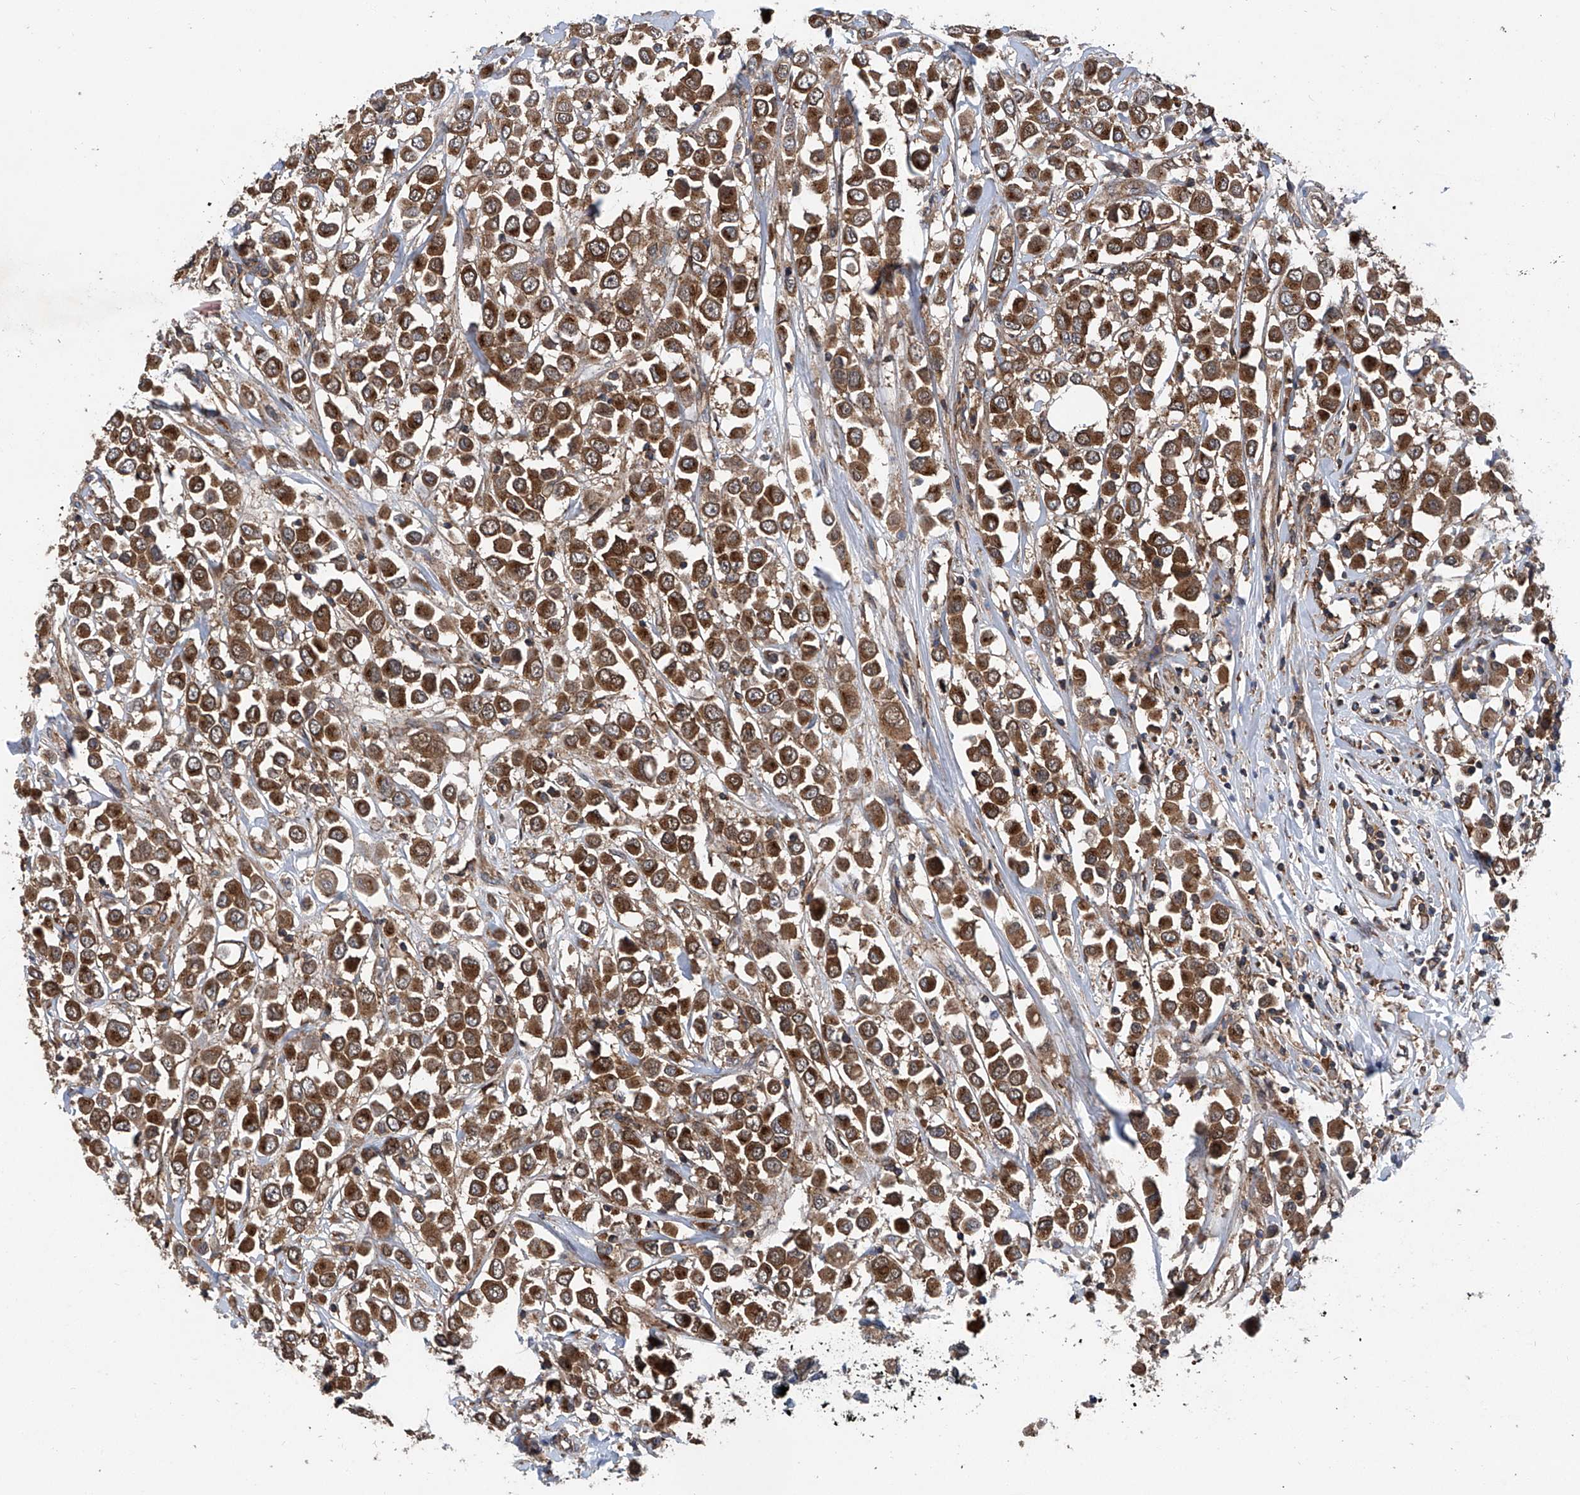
{"staining": {"intensity": "strong", "quantity": ">75%", "location": "cytoplasmic/membranous"}, "tissue": "breast cancer", "cell_type": "Tumor cells", "image_type": "cancer", "snomed": [{"axis": "morphology", "description": "Duct carcinoma"}, {"axis": "topography", "description": "Breast"}], "caption": "A high amount of strong cytoplasmic/membranous positivity is present in about >75% of tumor cells in invasive ductal carcinoma (breast) tissue.", "gene": "SMAP1", "patient": {"sex": "female", "age": 61}}